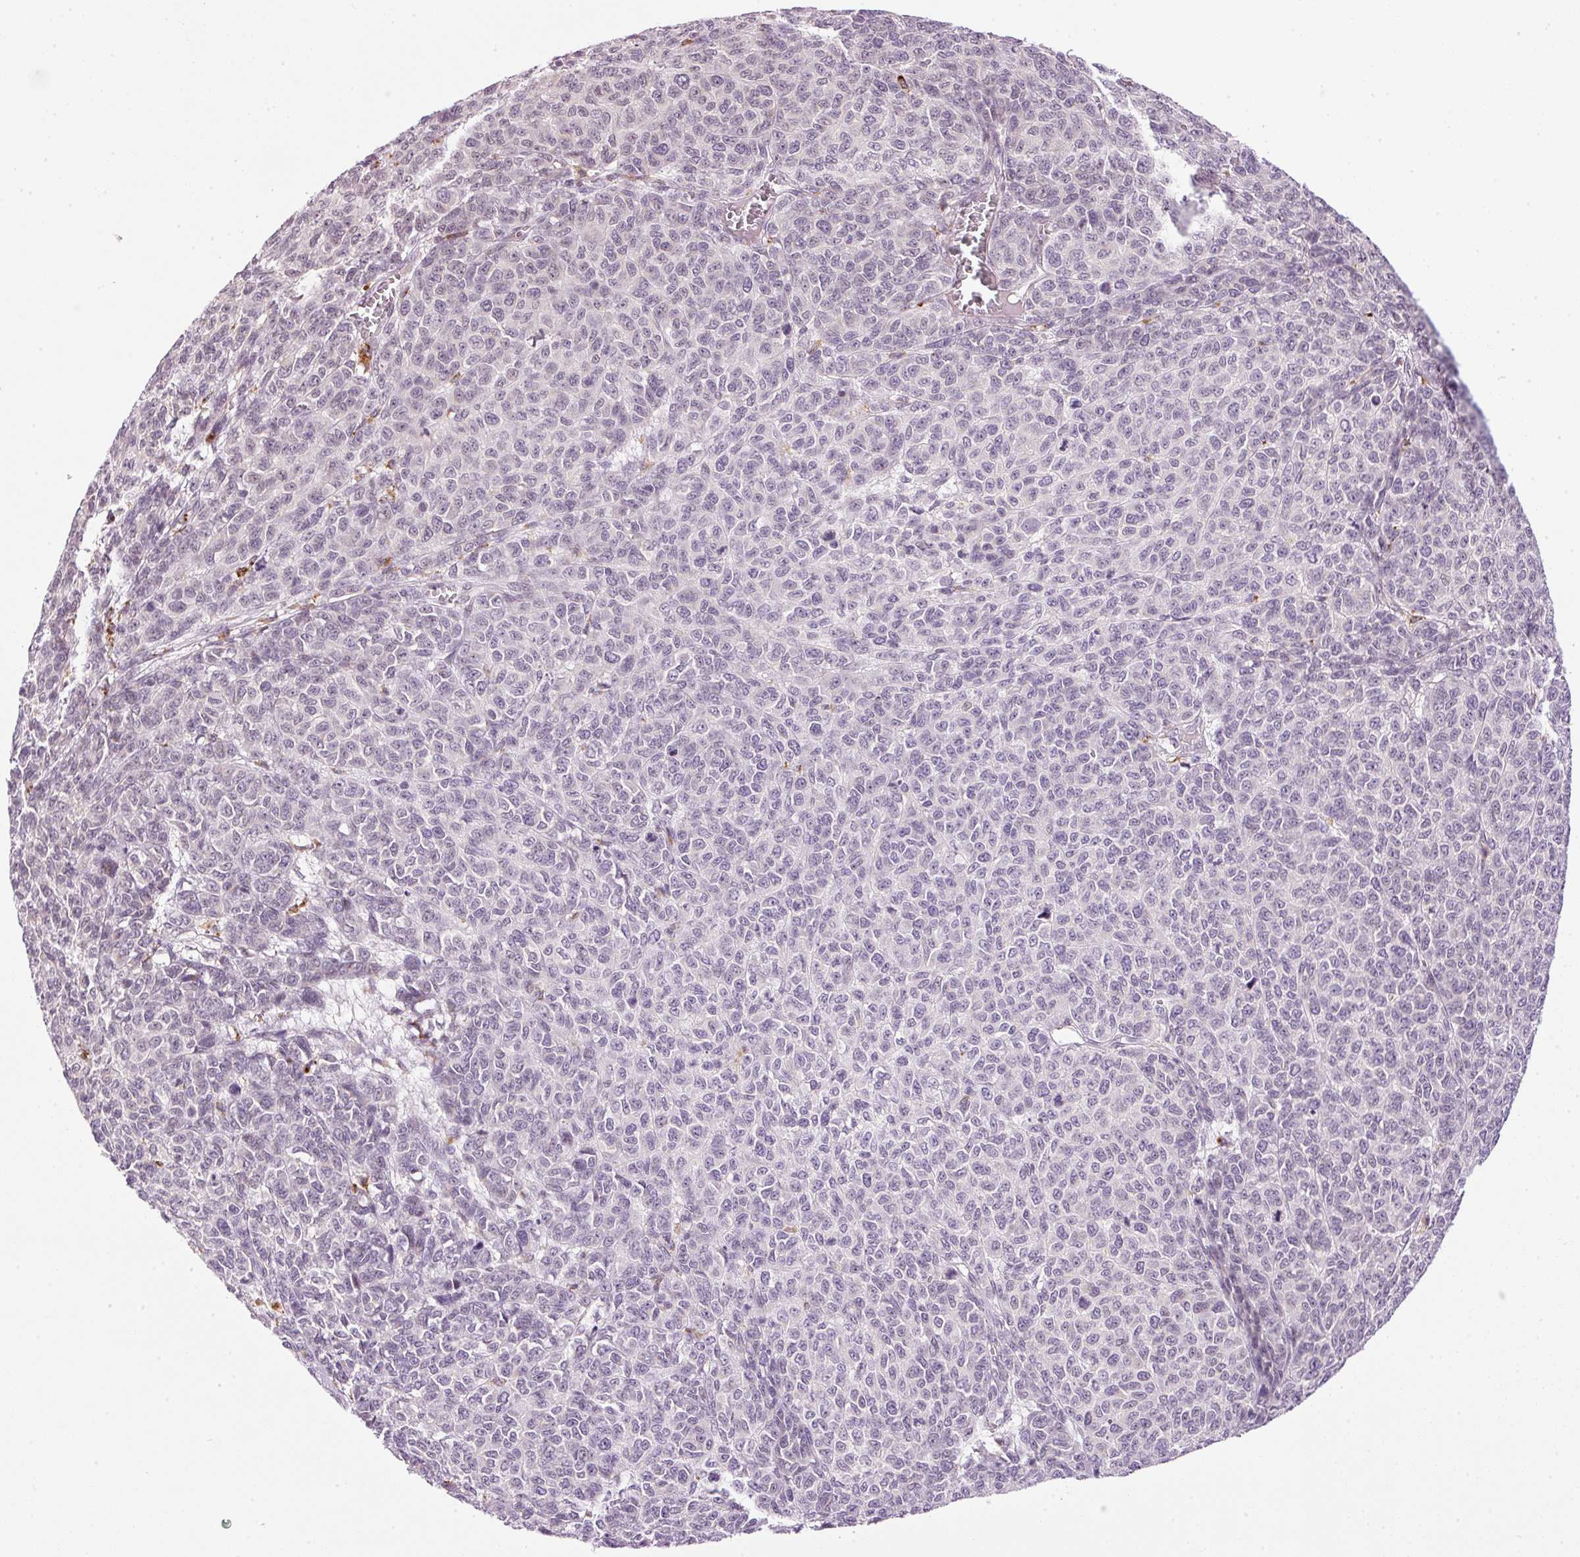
{"staining": {"intensity": "negative", "quantity": "none", "location": "none"}, "tissue": "melanoma", "cell_type": "Tumor cells", "image_type": "cancer", "snomed": [{"axis": "morphology", "description": "Malignant melanoma, NOS"}, {"axis": "topography", "description": "Skin"}], "caption": "IHC of melanoma displays no staining in tumor cells.", "gene": "ZNF639", "patient": {"sex": "male", "age": 49}}